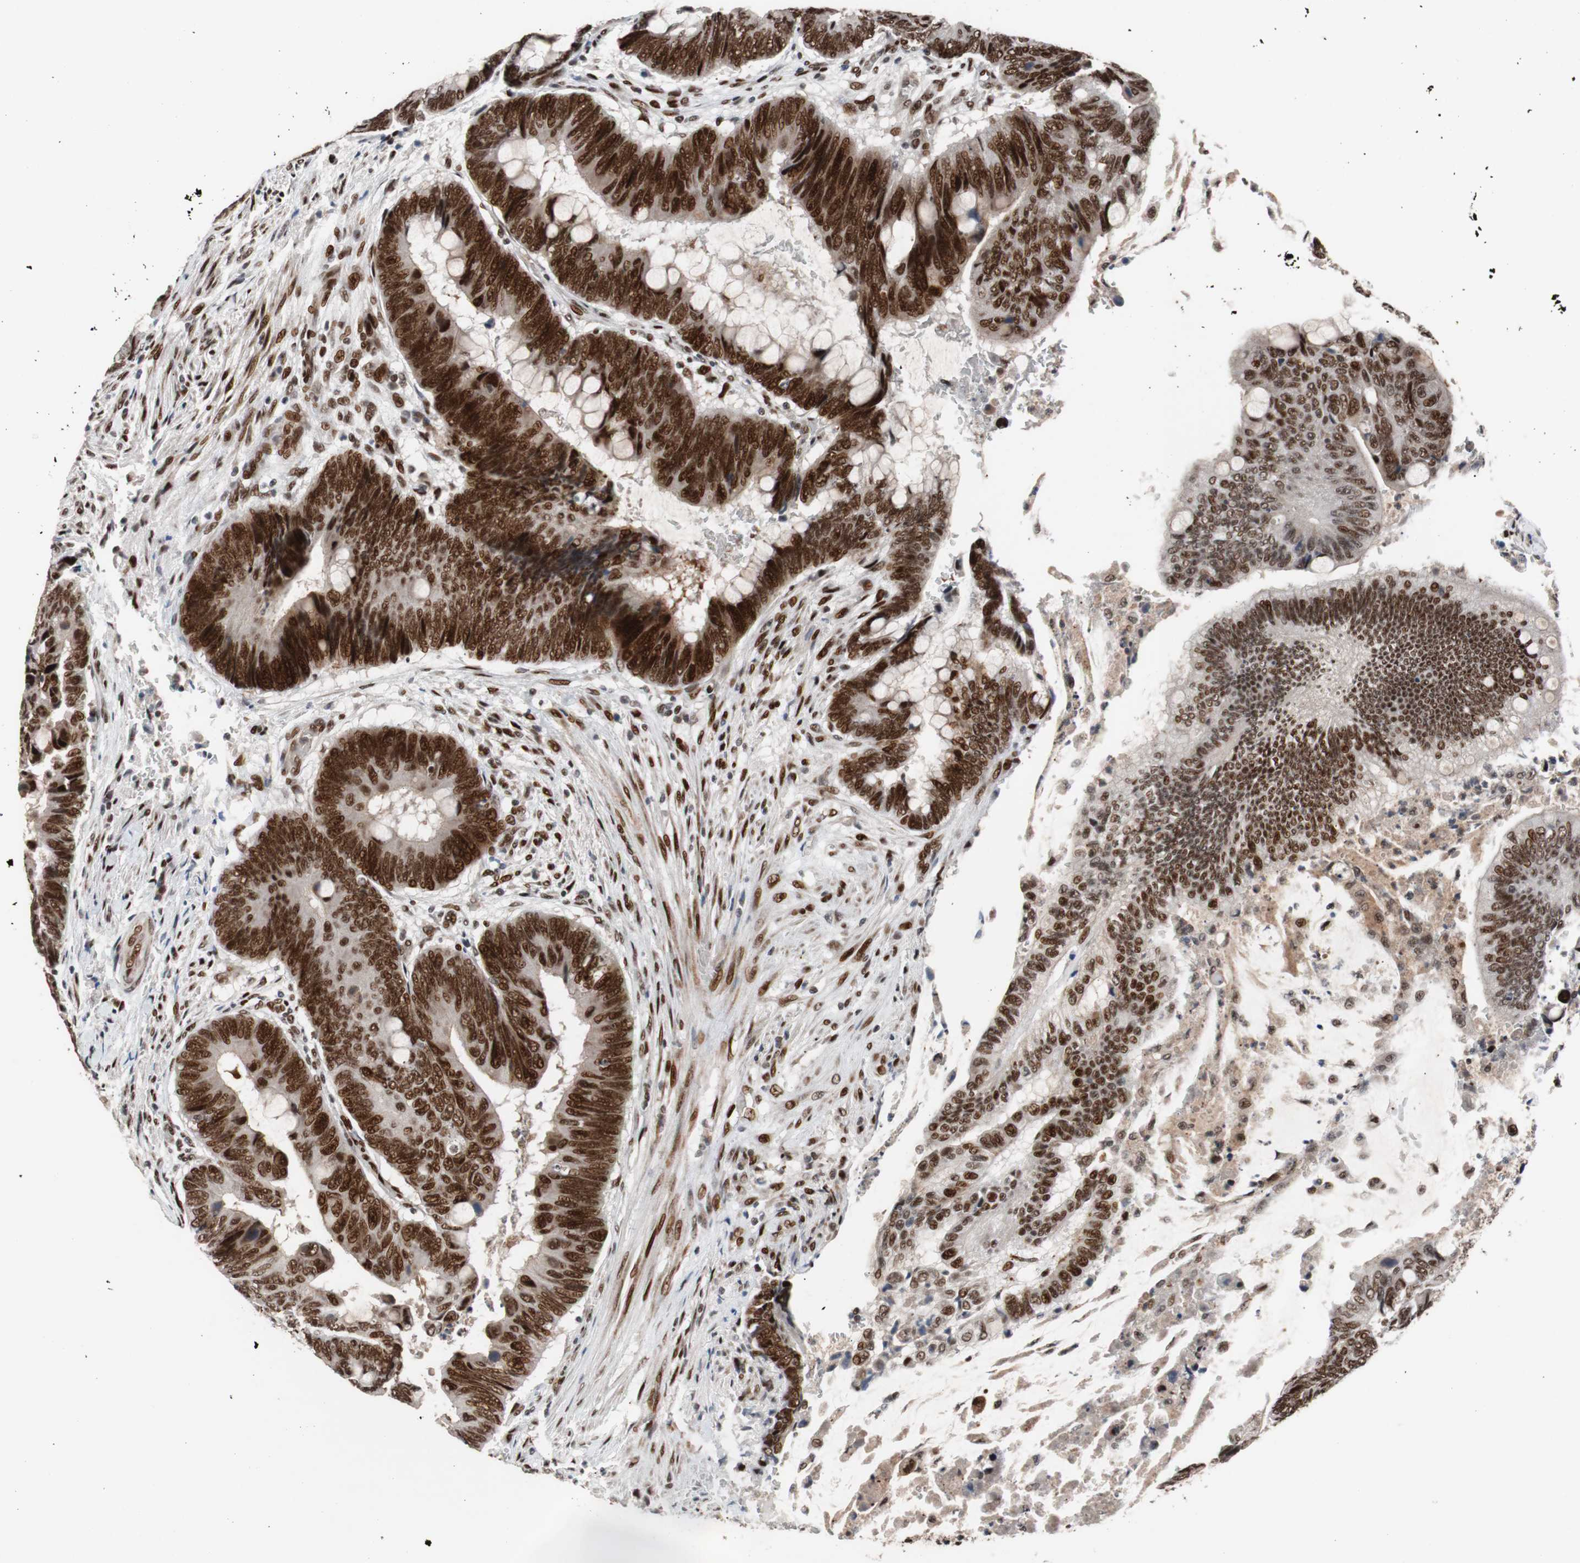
{"staining": {"intensity": "strong", "quantity": ">75%", "location": "nuclear"}, "tissue": "colorectal cancer", "cell_type": "Tumor cells", "image_type": "cancer", "snomed": [{"axis": "morphology", "description": "Normal tissue, NOS"}, {"axis": "morphology", "description": "Adenocarcinoma, NOS"}, {"axis": "topography", "description": "Rectum"}], "caption": "A micrograph of human adenocarcinoma (colorectal) stained for a protein demonstrates strong nuclear brown staining in tumor cells.", "gene": "NBL1", "patient": {"sex": "male", "age": 92}}